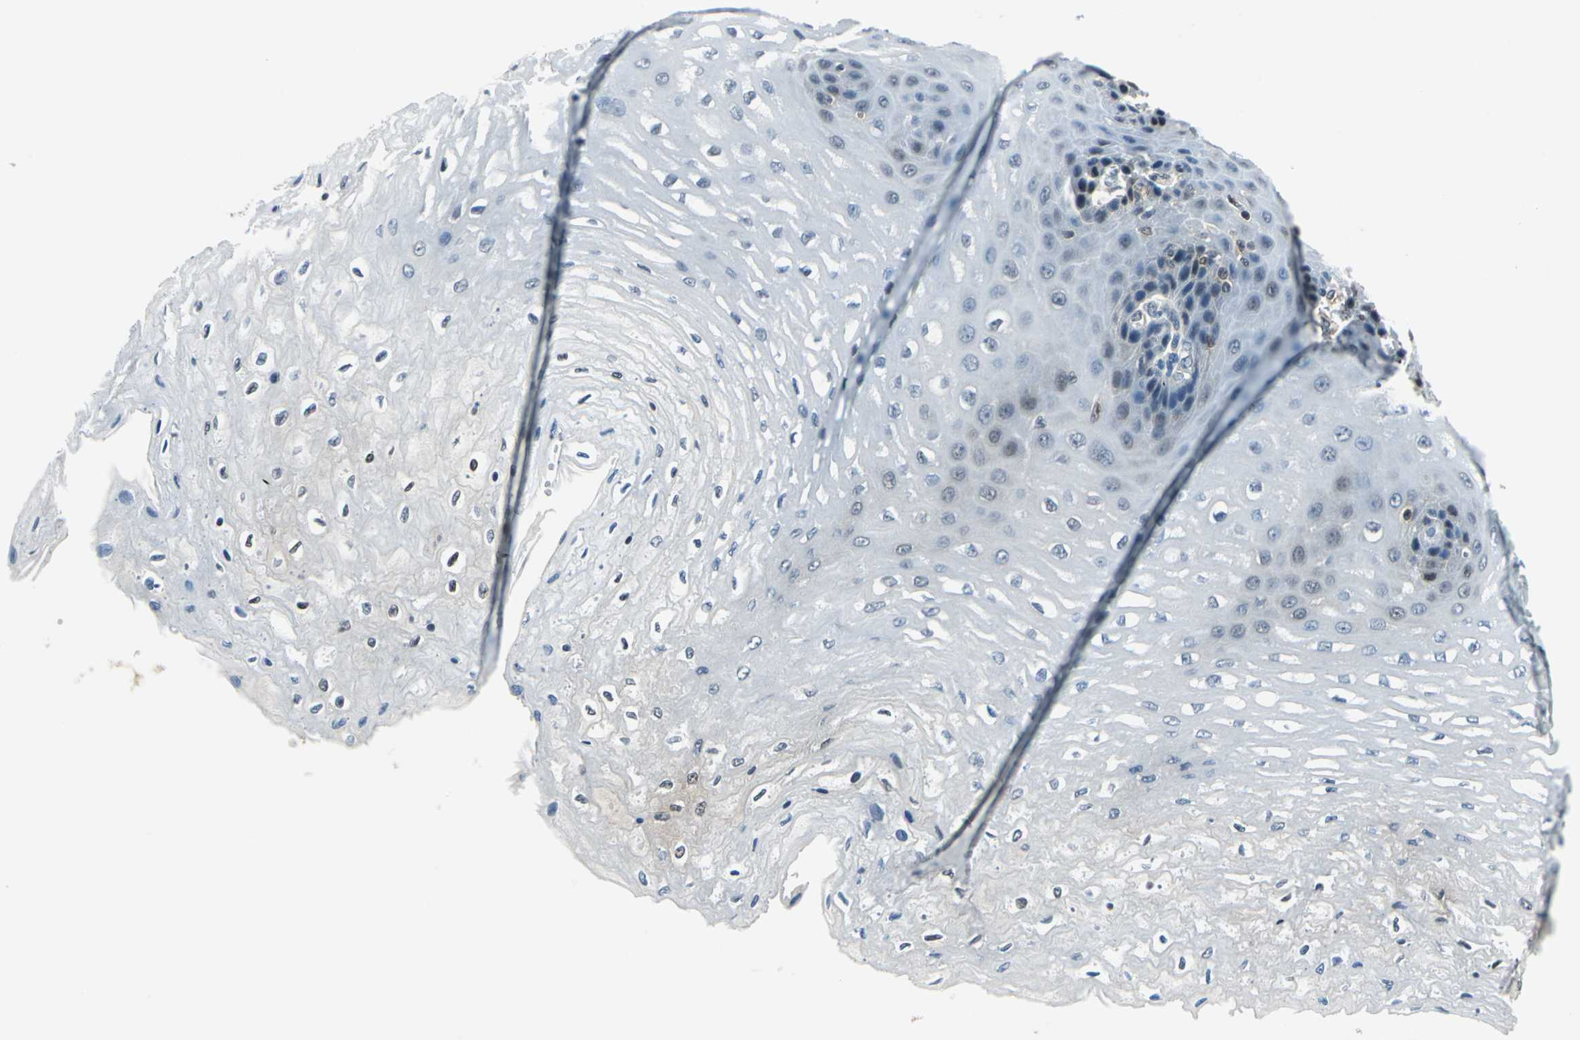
{"staining": {"intensity": "negative", "quantity": "none", "location": "none"}, "tissue": "esophagus", "cell_type": "Squamous epithelial cells", "image_type": "normal", "snomed": [{"axis": "morphology", "description": "Normal tissue, NOS"}, {"axis": "topography", "description": "Esophagus"}], "caption": "An immunohistochemistry (IHC) image of benign esophagus is shown. There is no staining in squamous epithelial cells of esophagus. Nuclei are stained in blue.", "gene": "PSME1", "patient": {"sex": "female", "age": 72}}